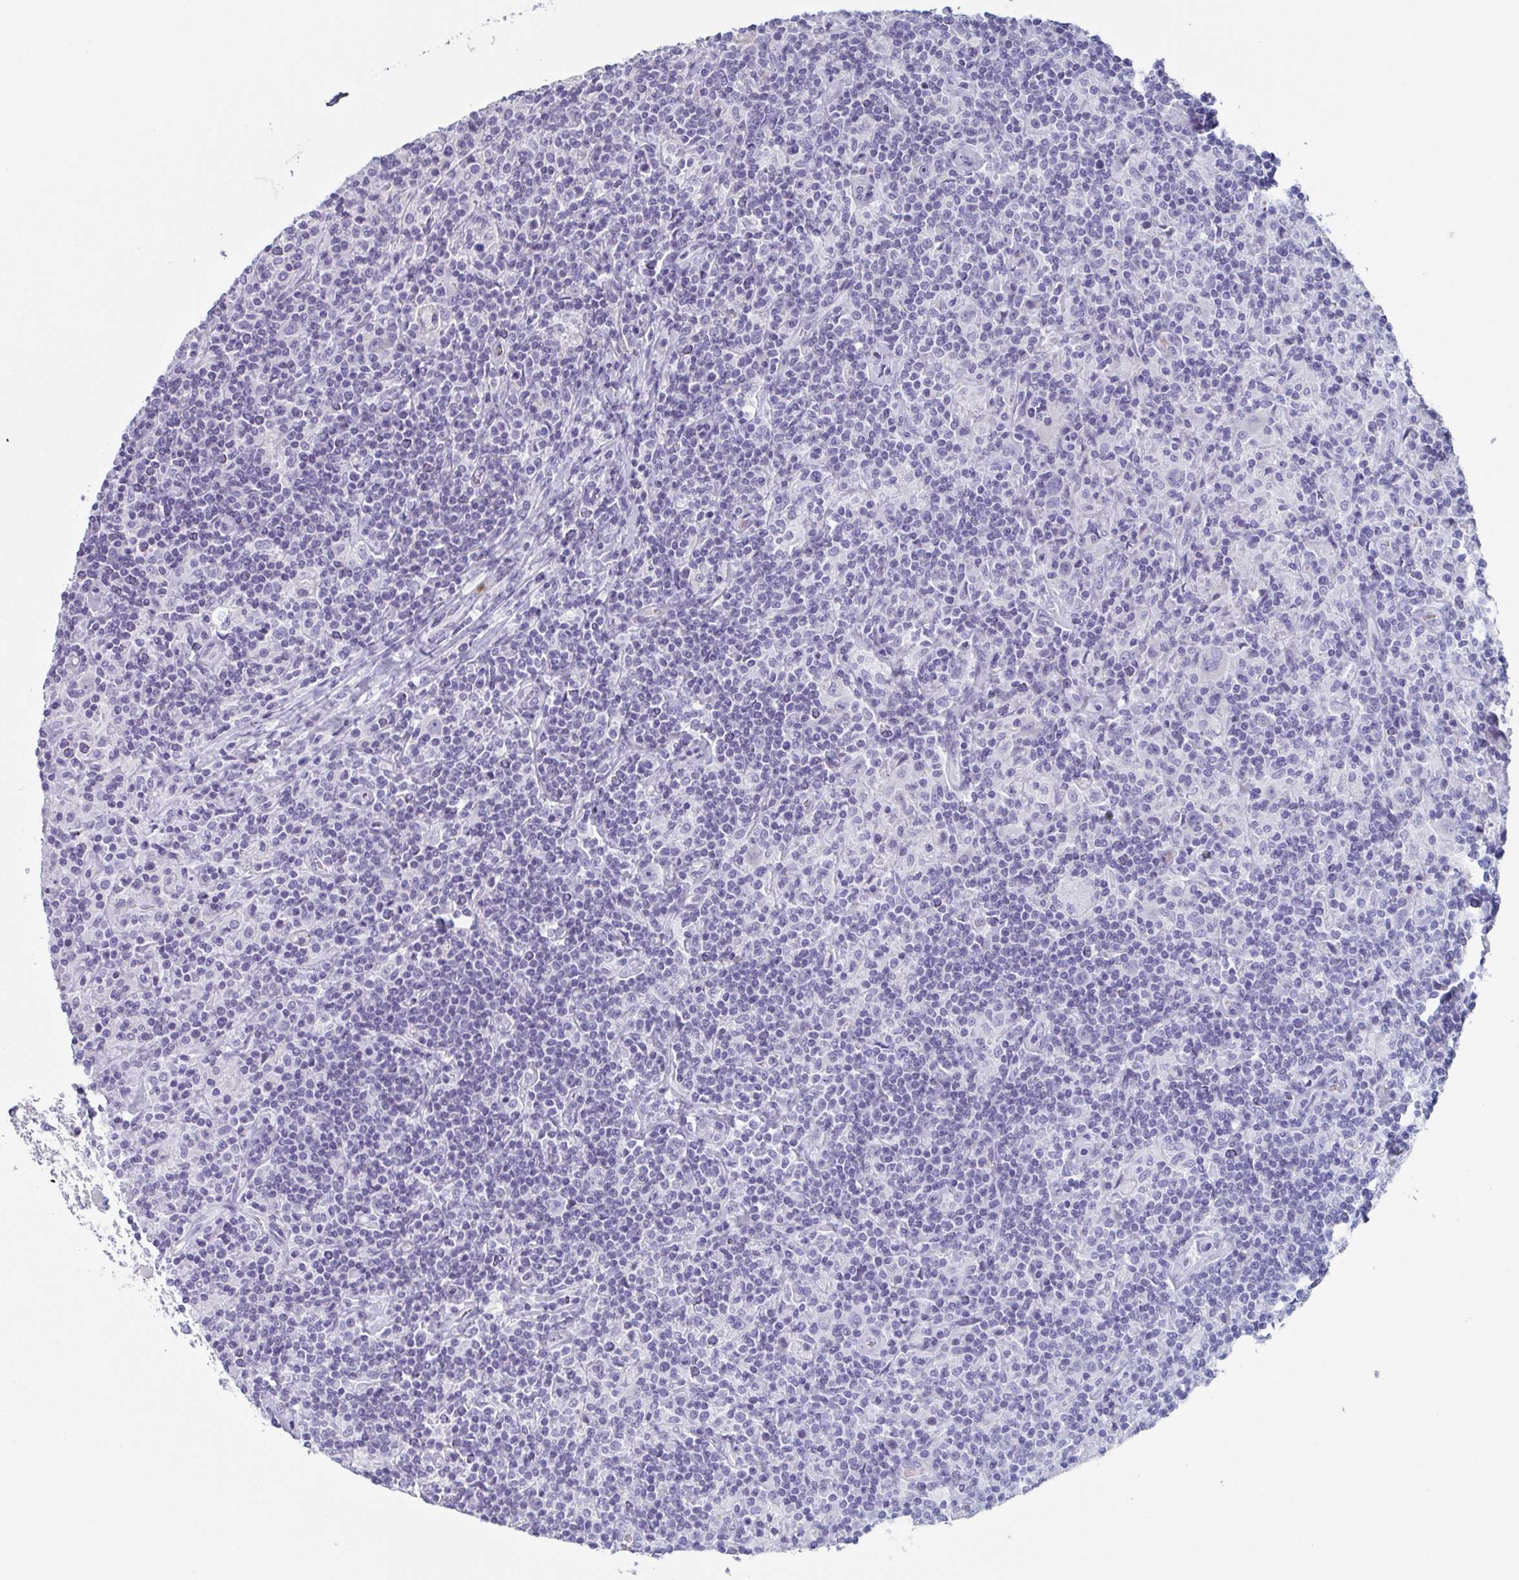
{"staining": {"intensity": "negative", "quantity": "none", "location": "none"}, "tissue": "lymphoma", "cell_type": "Tumor cells", "image_type": "cancer", "snomed": [{"axis": "morphology", "description": "Hodgkin's disease, NOS"}, {"axis": "topography", "description": "Lymph node"}], "caption": "An immunohistochemistry image of lymphoma is shown. There is no staining in tumor cells of lymphoma.", "gene": "BPI", "patient": {"sex": "male", "age": 70}}